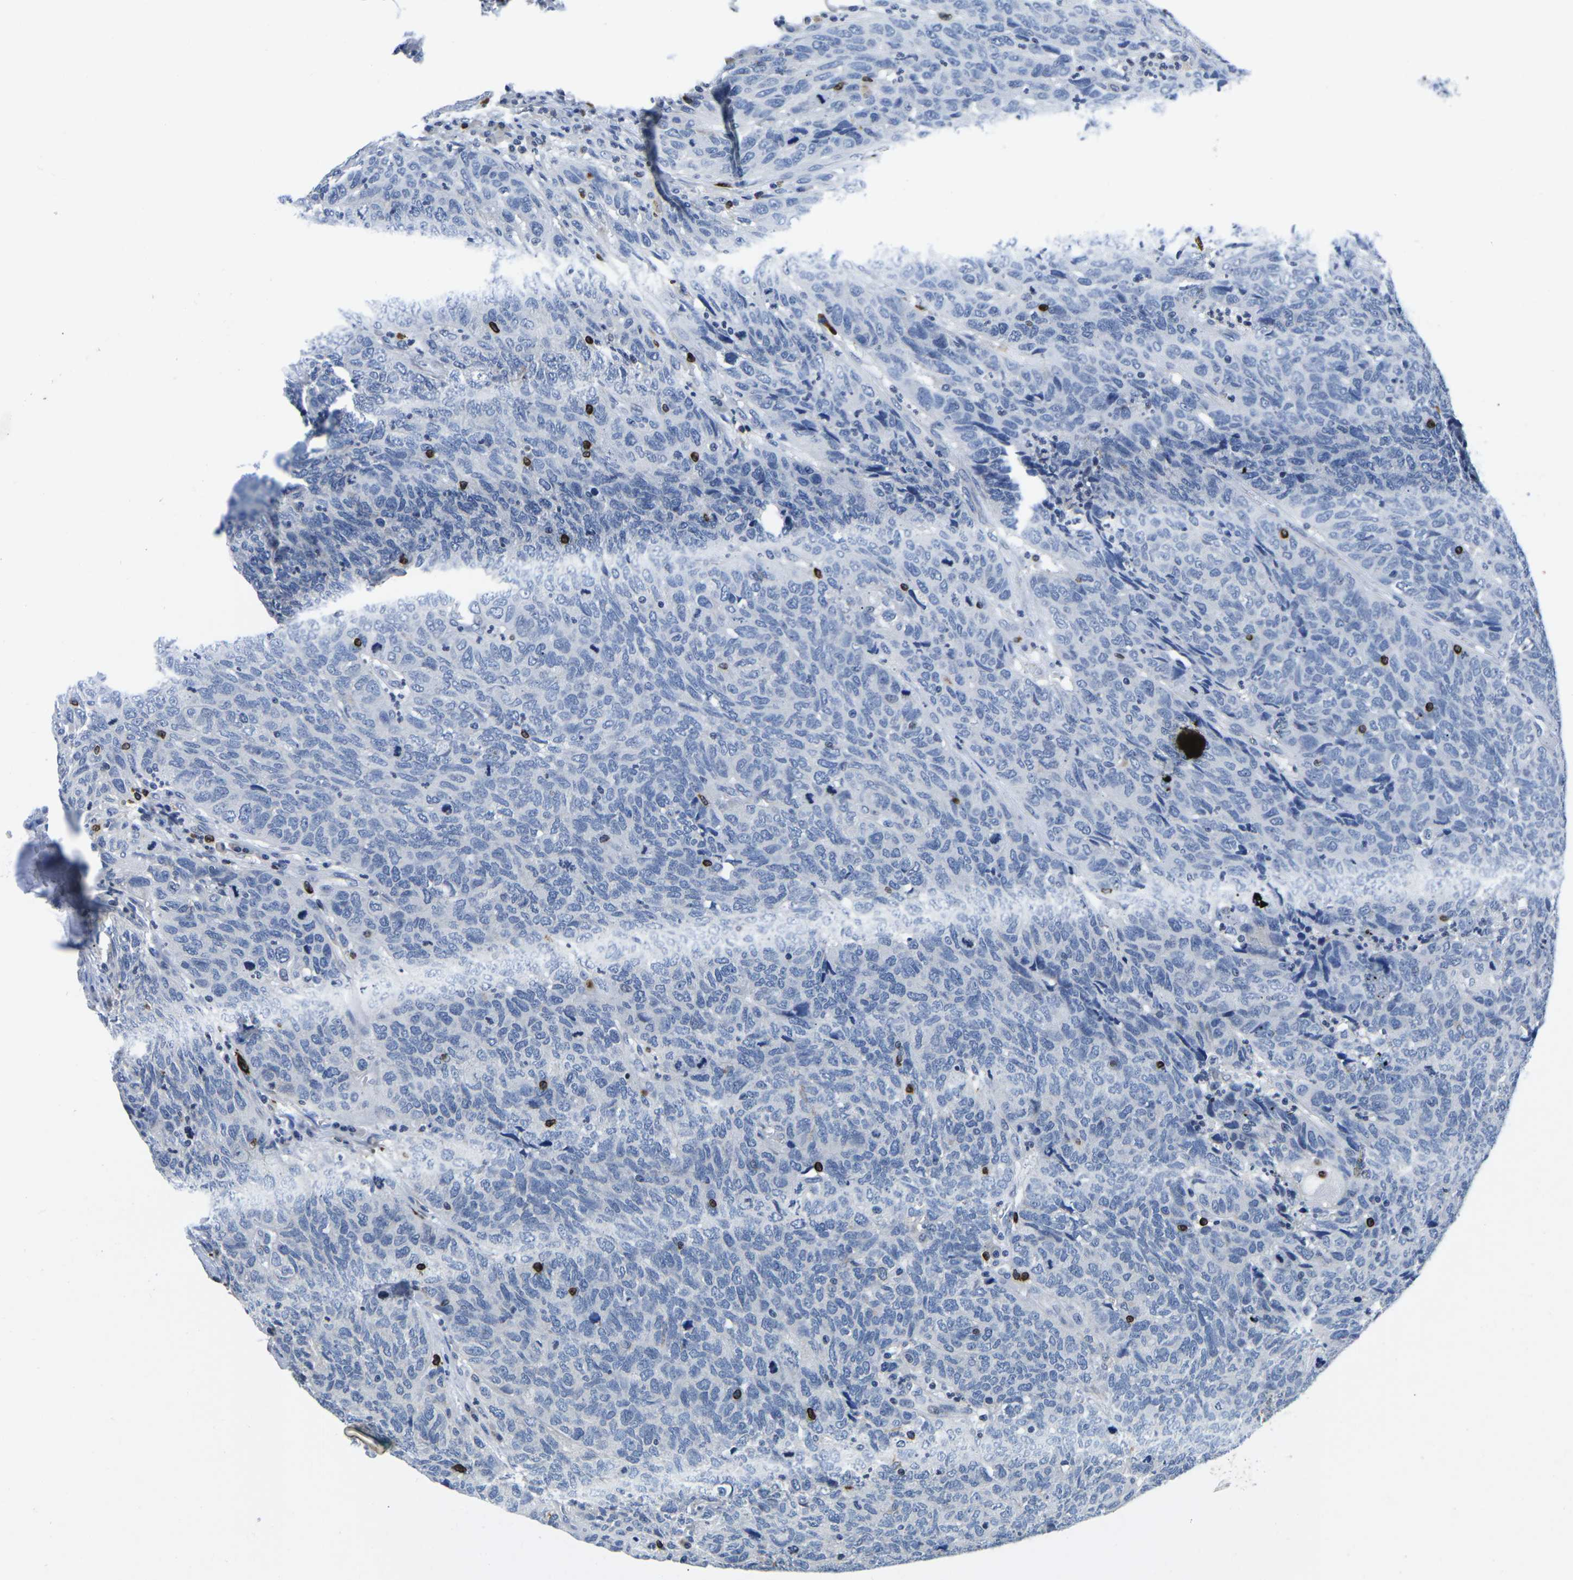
{"staining": {"intensity": "negative", "quantity": "none", "location": "none"}, "tissue": "head and neck cancer", "cell_type": "Tumor cells", "image_type": "cancer", "snomed": [{"axis": "morphology", "description": "Squamous cell carcinoma, NOS"}, {"axis": "topography", "description": "Head-Neck"}], "caption": "The immunohistochemistry histopathology image has no significant expression in tumor cells of head and neck cancer tissue.", "gene": "CTSW", "patient": {"sex": "male", "age": 66}}